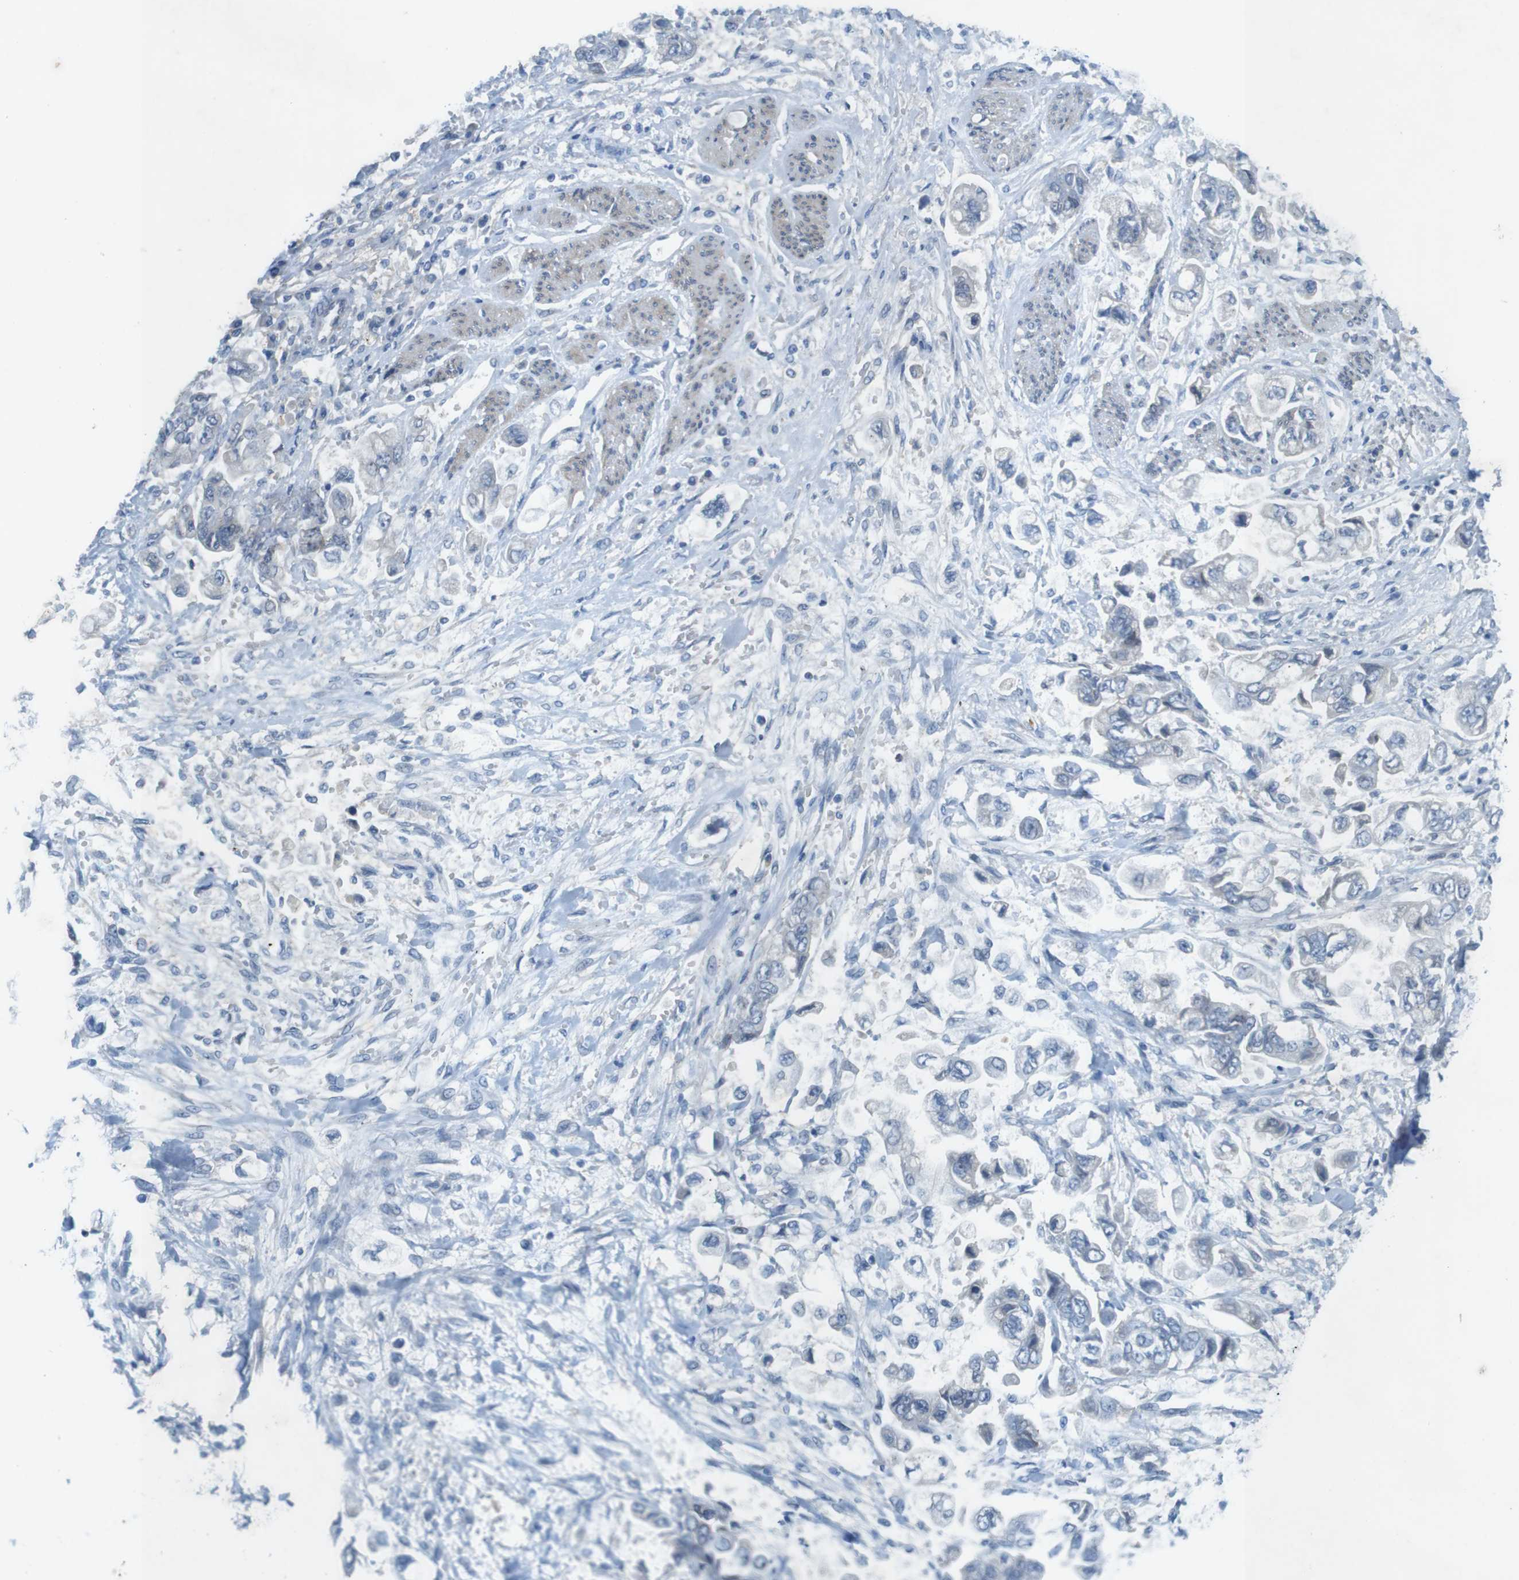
{"staining": {"intensity": "negative", "quantity": "none", "location": "none"}, "tissue": "stomach cancer", "cell_type": "Tumor cells", "image_type": "cancer", "snomed": [{"axis": "morphology", "description": "Normal tissue, NOS"}, {"axis": "morphology", "description": "Adenocarcinoma, NOS"}, {"axis": "topography", "description": "Stomach"}], "caption": "High power microscopy micrograph of an IHC histopathology image of stomach cancer (adenocarcinoma), revealing no significant expression in tumor cells.", "gene": "TYW1", "patient": {"sex": "male", "age": 62}}